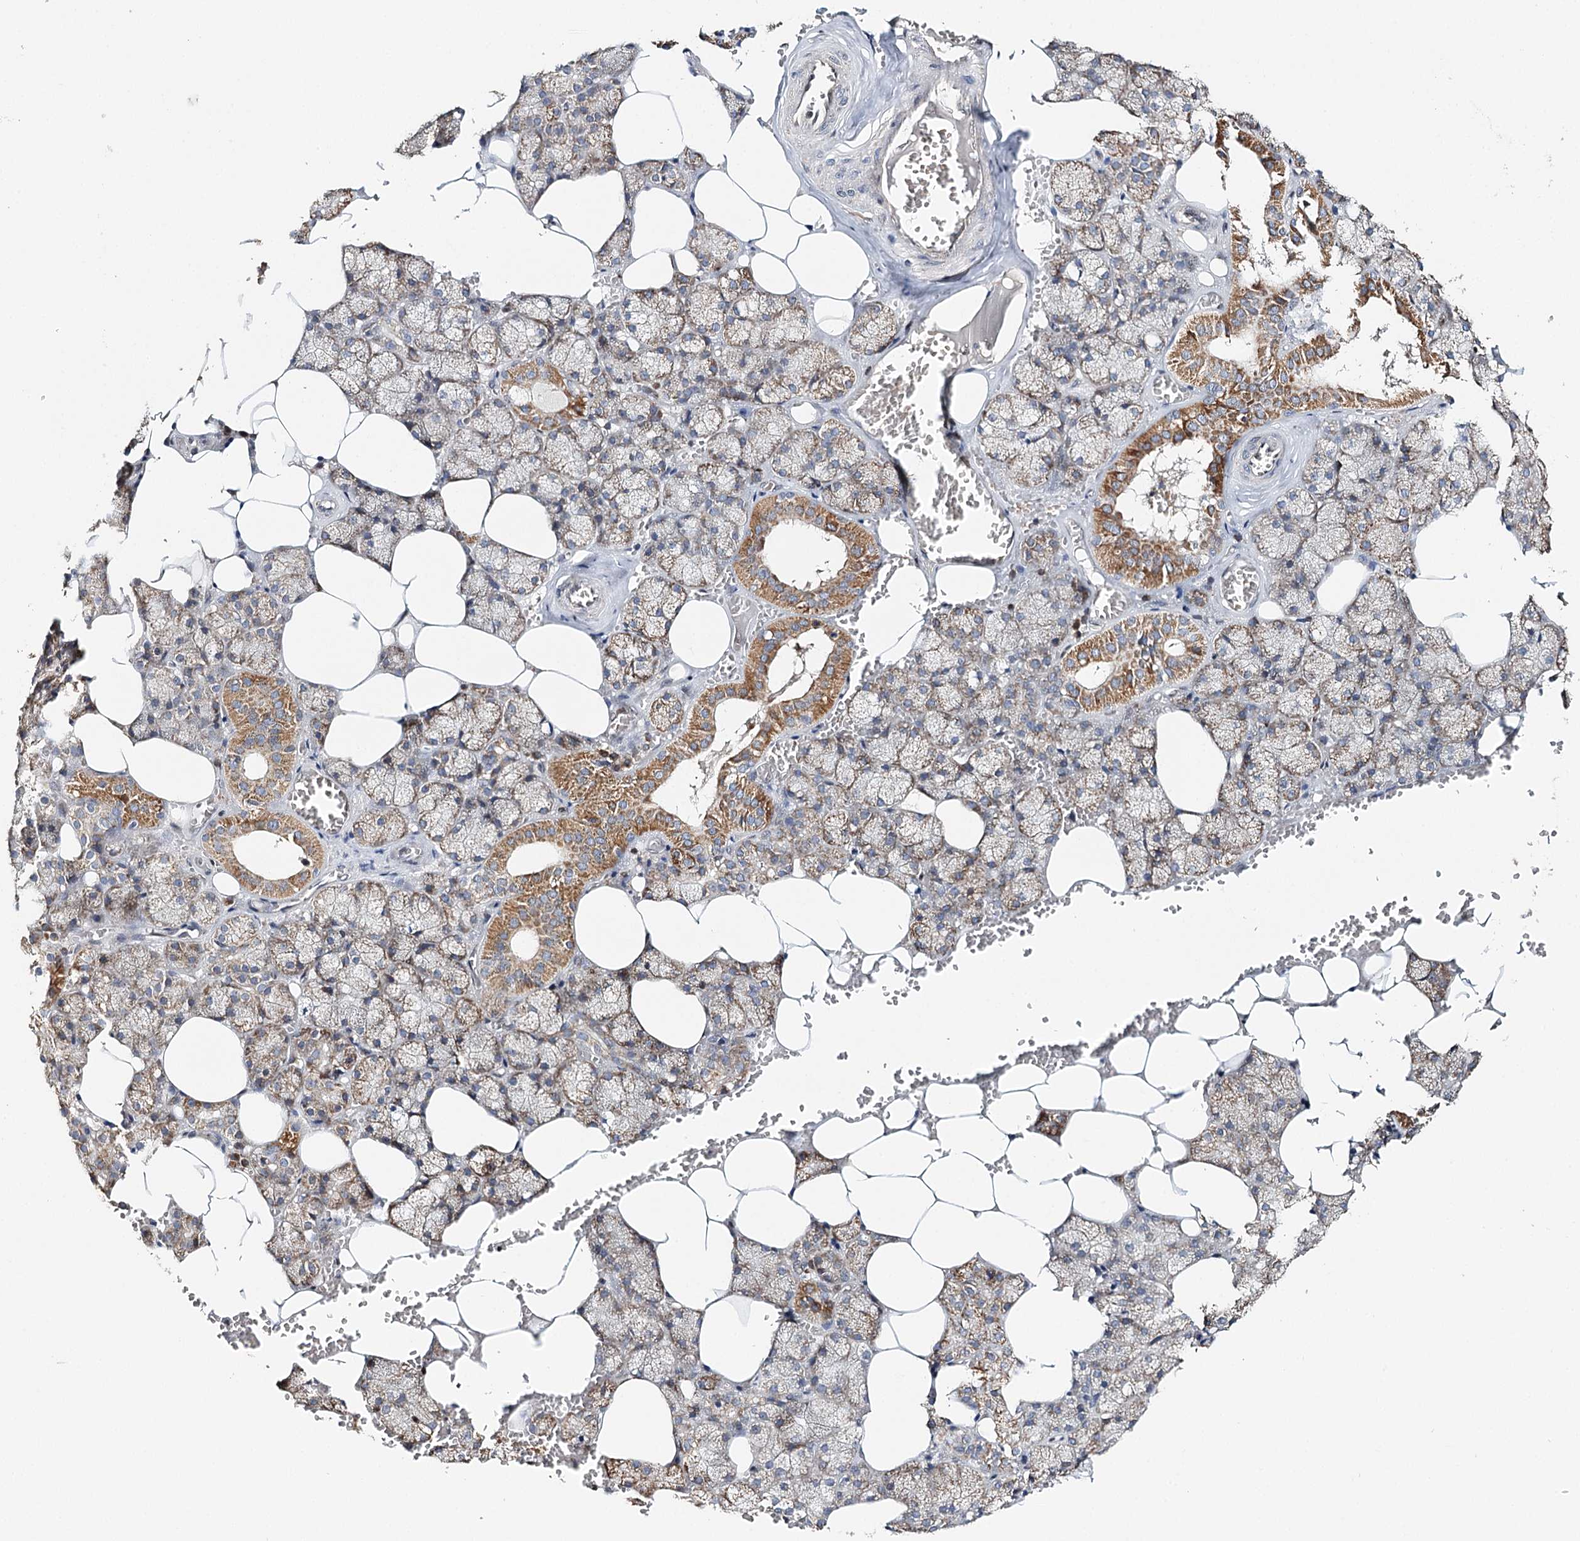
{"staining": {"intensity": "moderate", "quantity": "25%-75%", "location": "cytoplasmic/membranous"}, "tissue": "salivary gland", "cell_type": "Glandular cells", "image_type": "normal", "snomed": [{"axis": "morphology", "description": "Normal tissue, NOS"}, {"axis": "topography", "description": "Salivary gland"}], "caption": "DAB (3,3'-diaminobenzidine) immunohistochemical staining of unremarkable human salivary gland displays moderate cytoplasmic/membranous protein expression in approximately 25%-75% of glandular cells.", "gene": "CFAP46", "patient": {"sex": "male", "age": 62}}